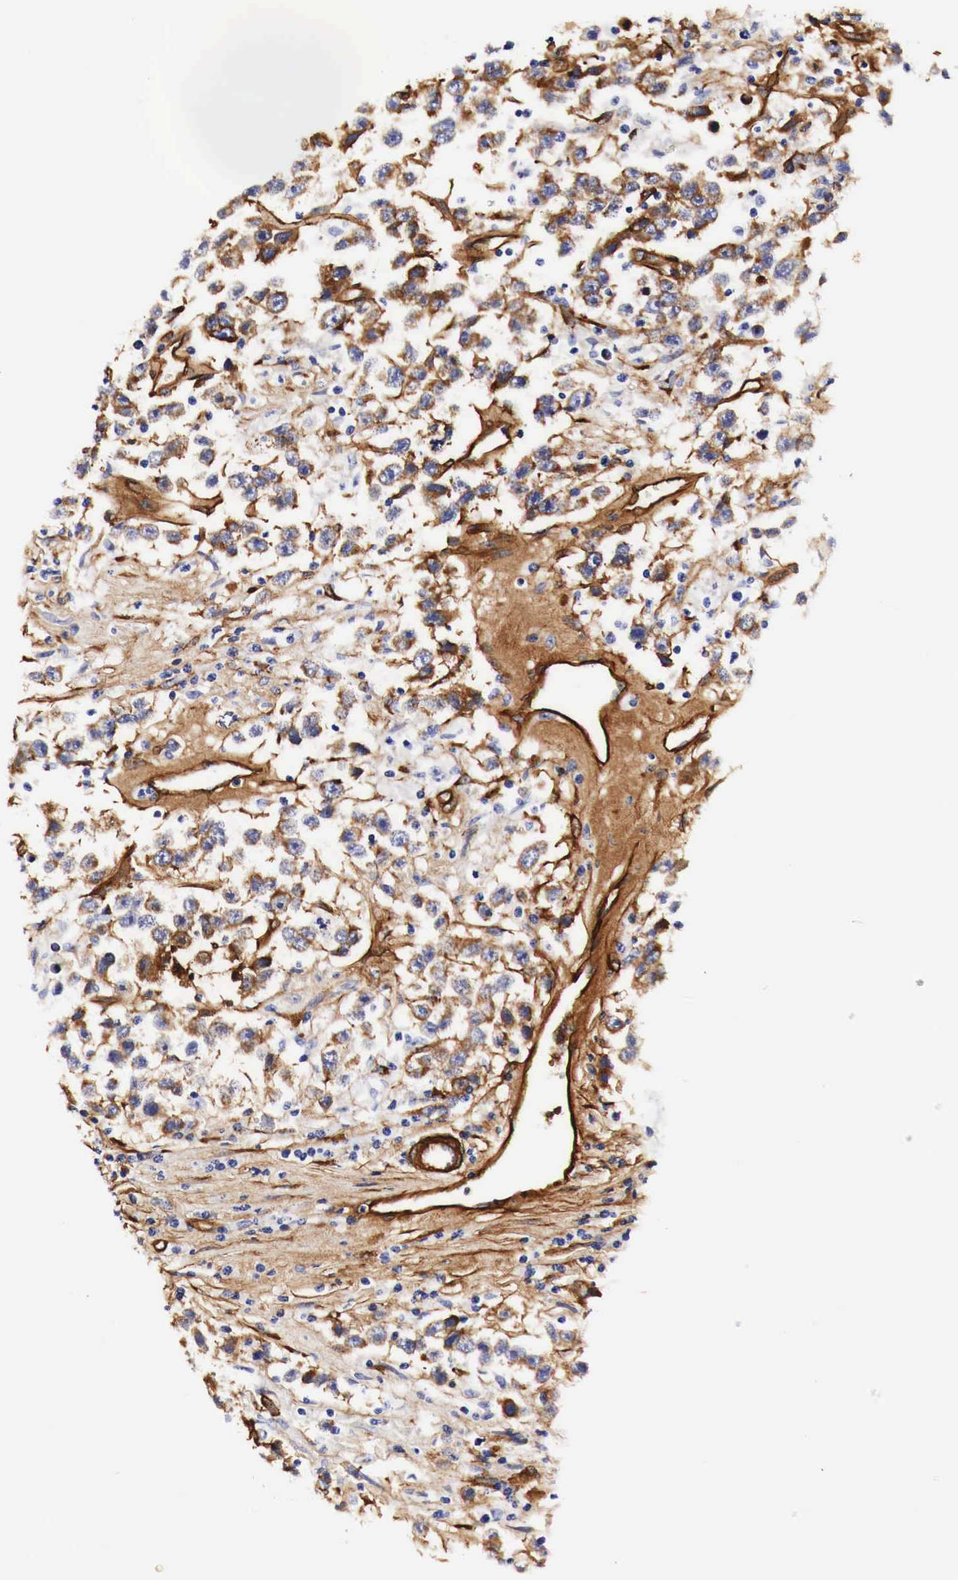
{"staining": {"intensity": "moderate", "quantity": "25%-75%", "location": "cytoplasmic/membranous"}, "tissue": "testis cancer", "cell_type": "Tumor cells", "image_type": "cancer", "snomed": [{"axis": "morphology", "description": "Seminoma, NOS"}, {"axis": "topography", "description": "Testis"}], "caption": "A brown stain highlights moderate cytoplasmic/membranous staining of a protein in testis cancer (seminoma) tumor cells.", "gene": "LAMB2", "patient": {"sex": "male", "age": 41}}